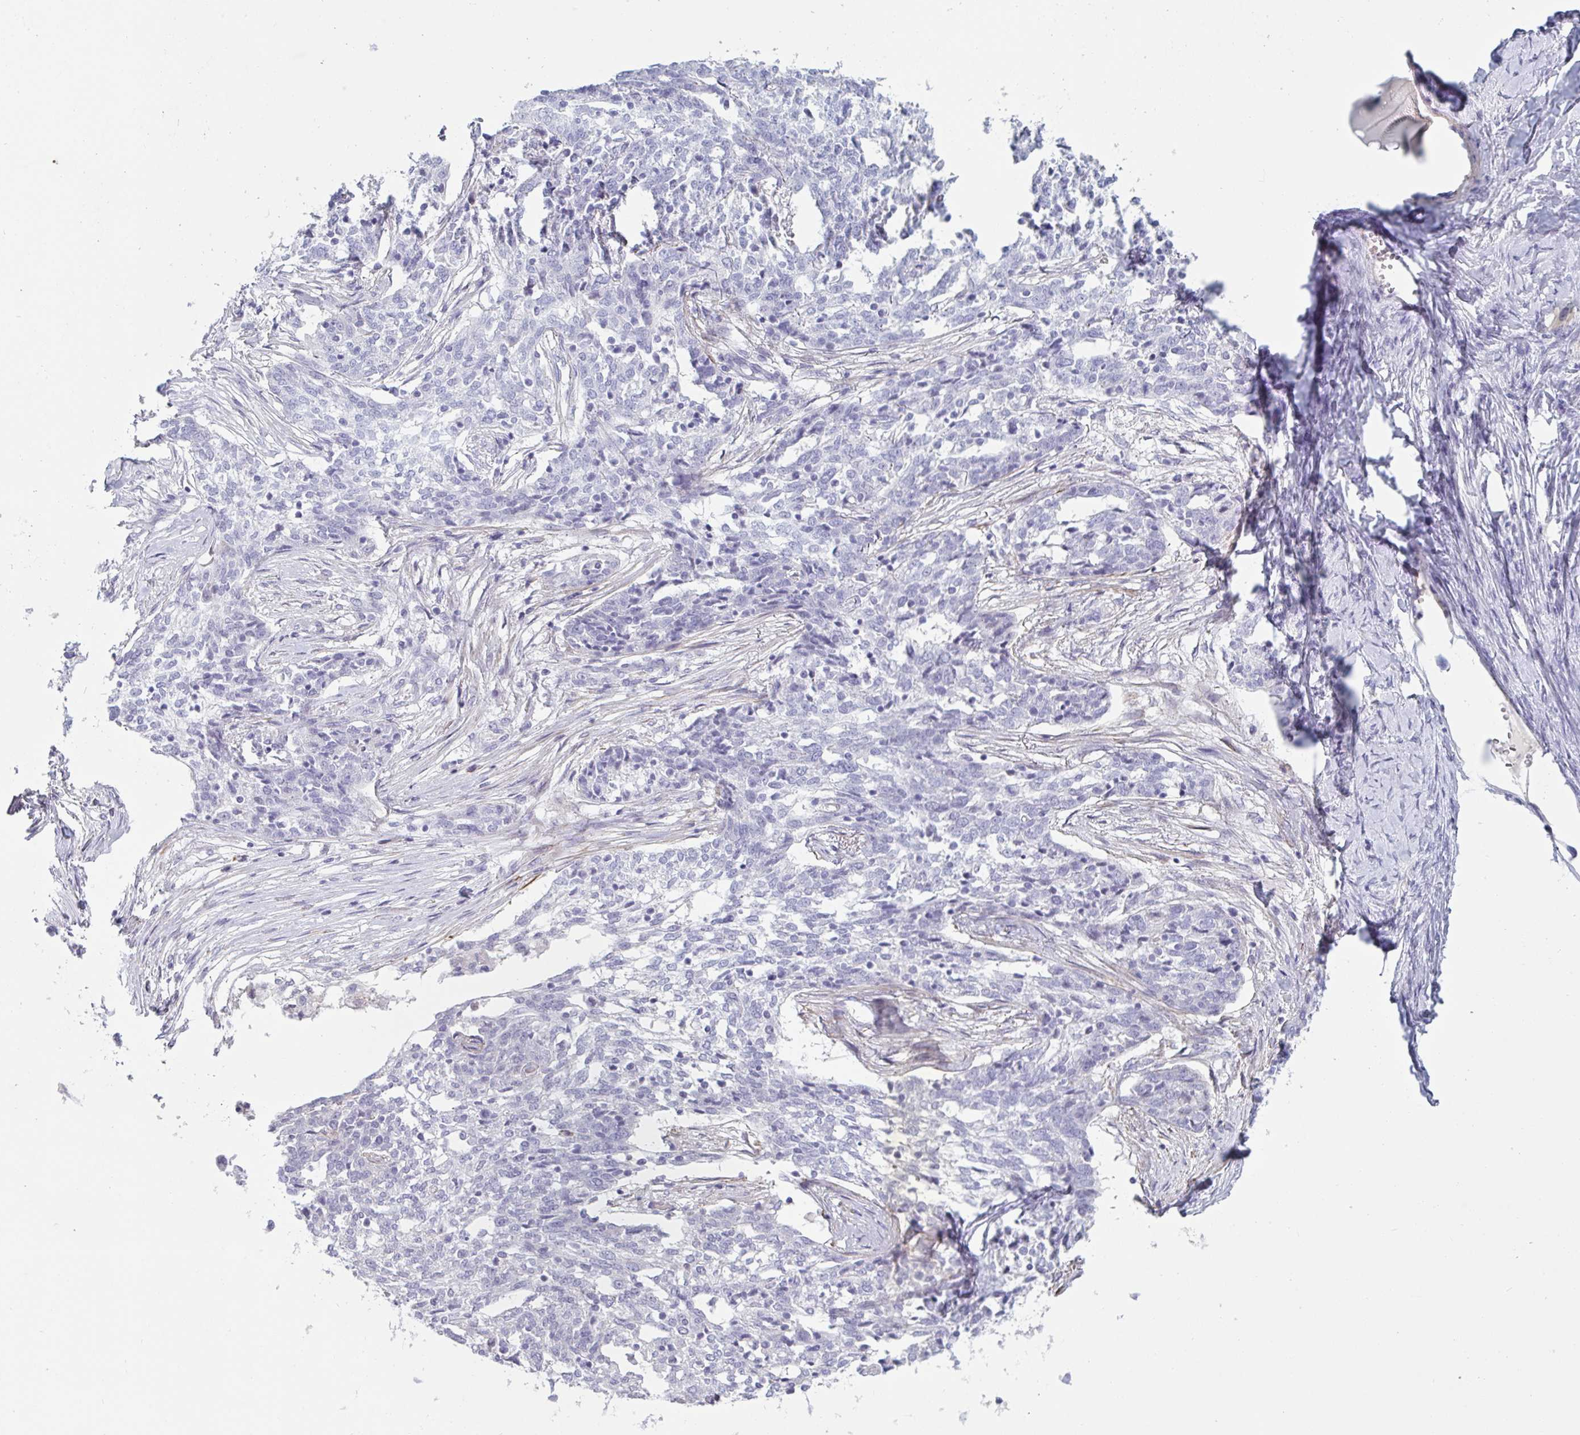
{"staining": {"intensity": "negative", "quantity": "none", "location": "none"}, "tissue": "ovarian cancer", "cell_type": "Tumor cells", "image_type": "cancer", "snomed": [{"axis": "morphology", "description": "Cystadenocarcinoma, serous, NOS"}, {"axis": "topography", "description": "Ovary"}], "caption": "Tumor cells are negative for protein expression in human serous cystadenocarcinoma (ovarian). Brightfield microscopy of immunohistochemistry stained with DAB (3,3'-diaminobenzidine) (brown) and hematoxylin (blue), captured at high magnification.", "gene": "OR5P3", "patient": {"sex": "female", "age": 67}}